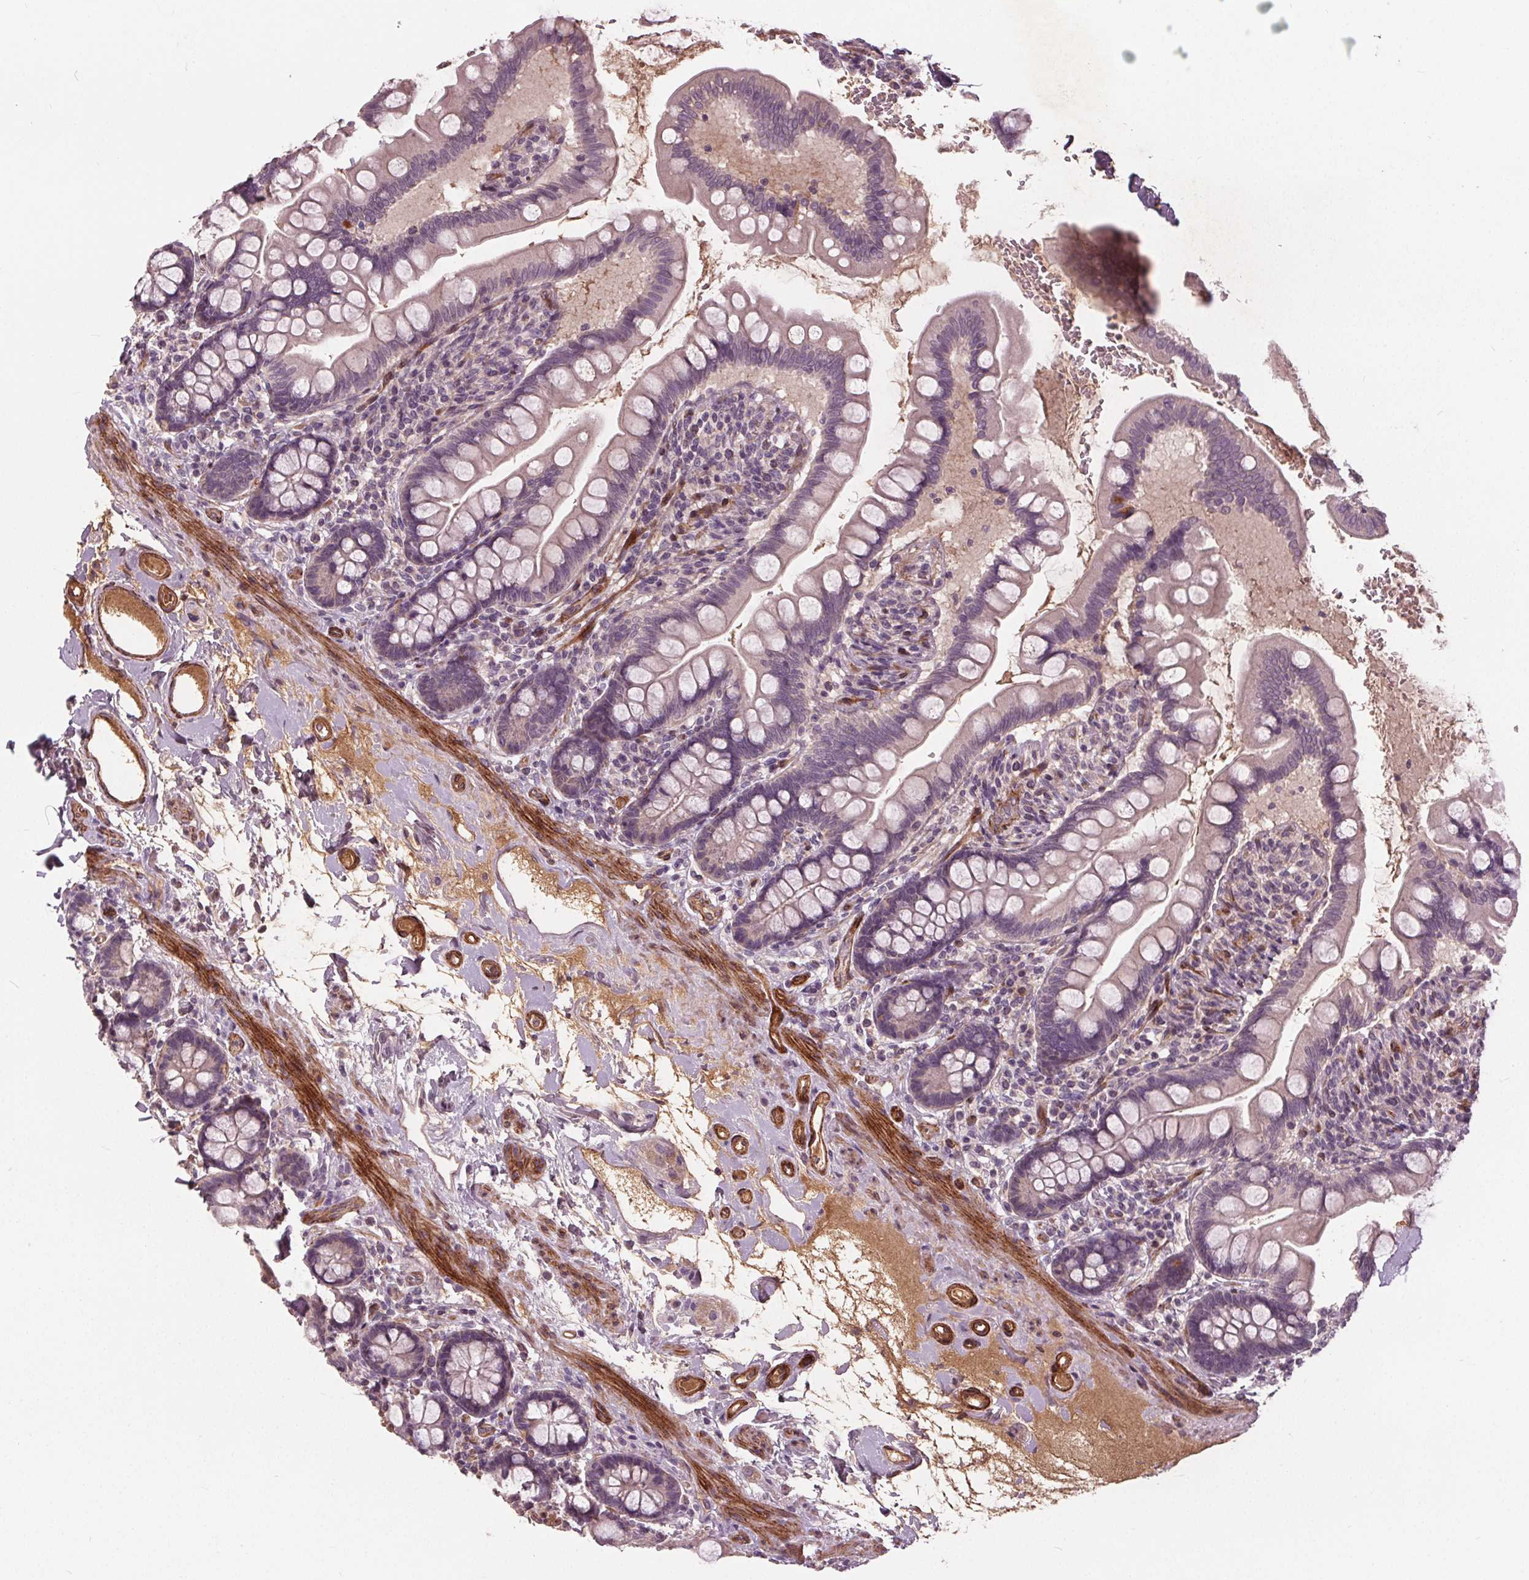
{"staining": {"intensity": "negative", "quantity": "none", "location": "none"}, "tissue": "small intestine", "cell_type": "Glandular cells", "image_type": "normal", "snomed": [{"axis": "morphology", "description": "Normal tissue, NOS"}, {"axis": "topography", "description": "Small intestine"}], "caption": "The immunohistochemistry micrograph has no significant staining in glandular cells of small intestine.", "gene": "PDGFD", "patient": {"sex": "female", "age": 56}}